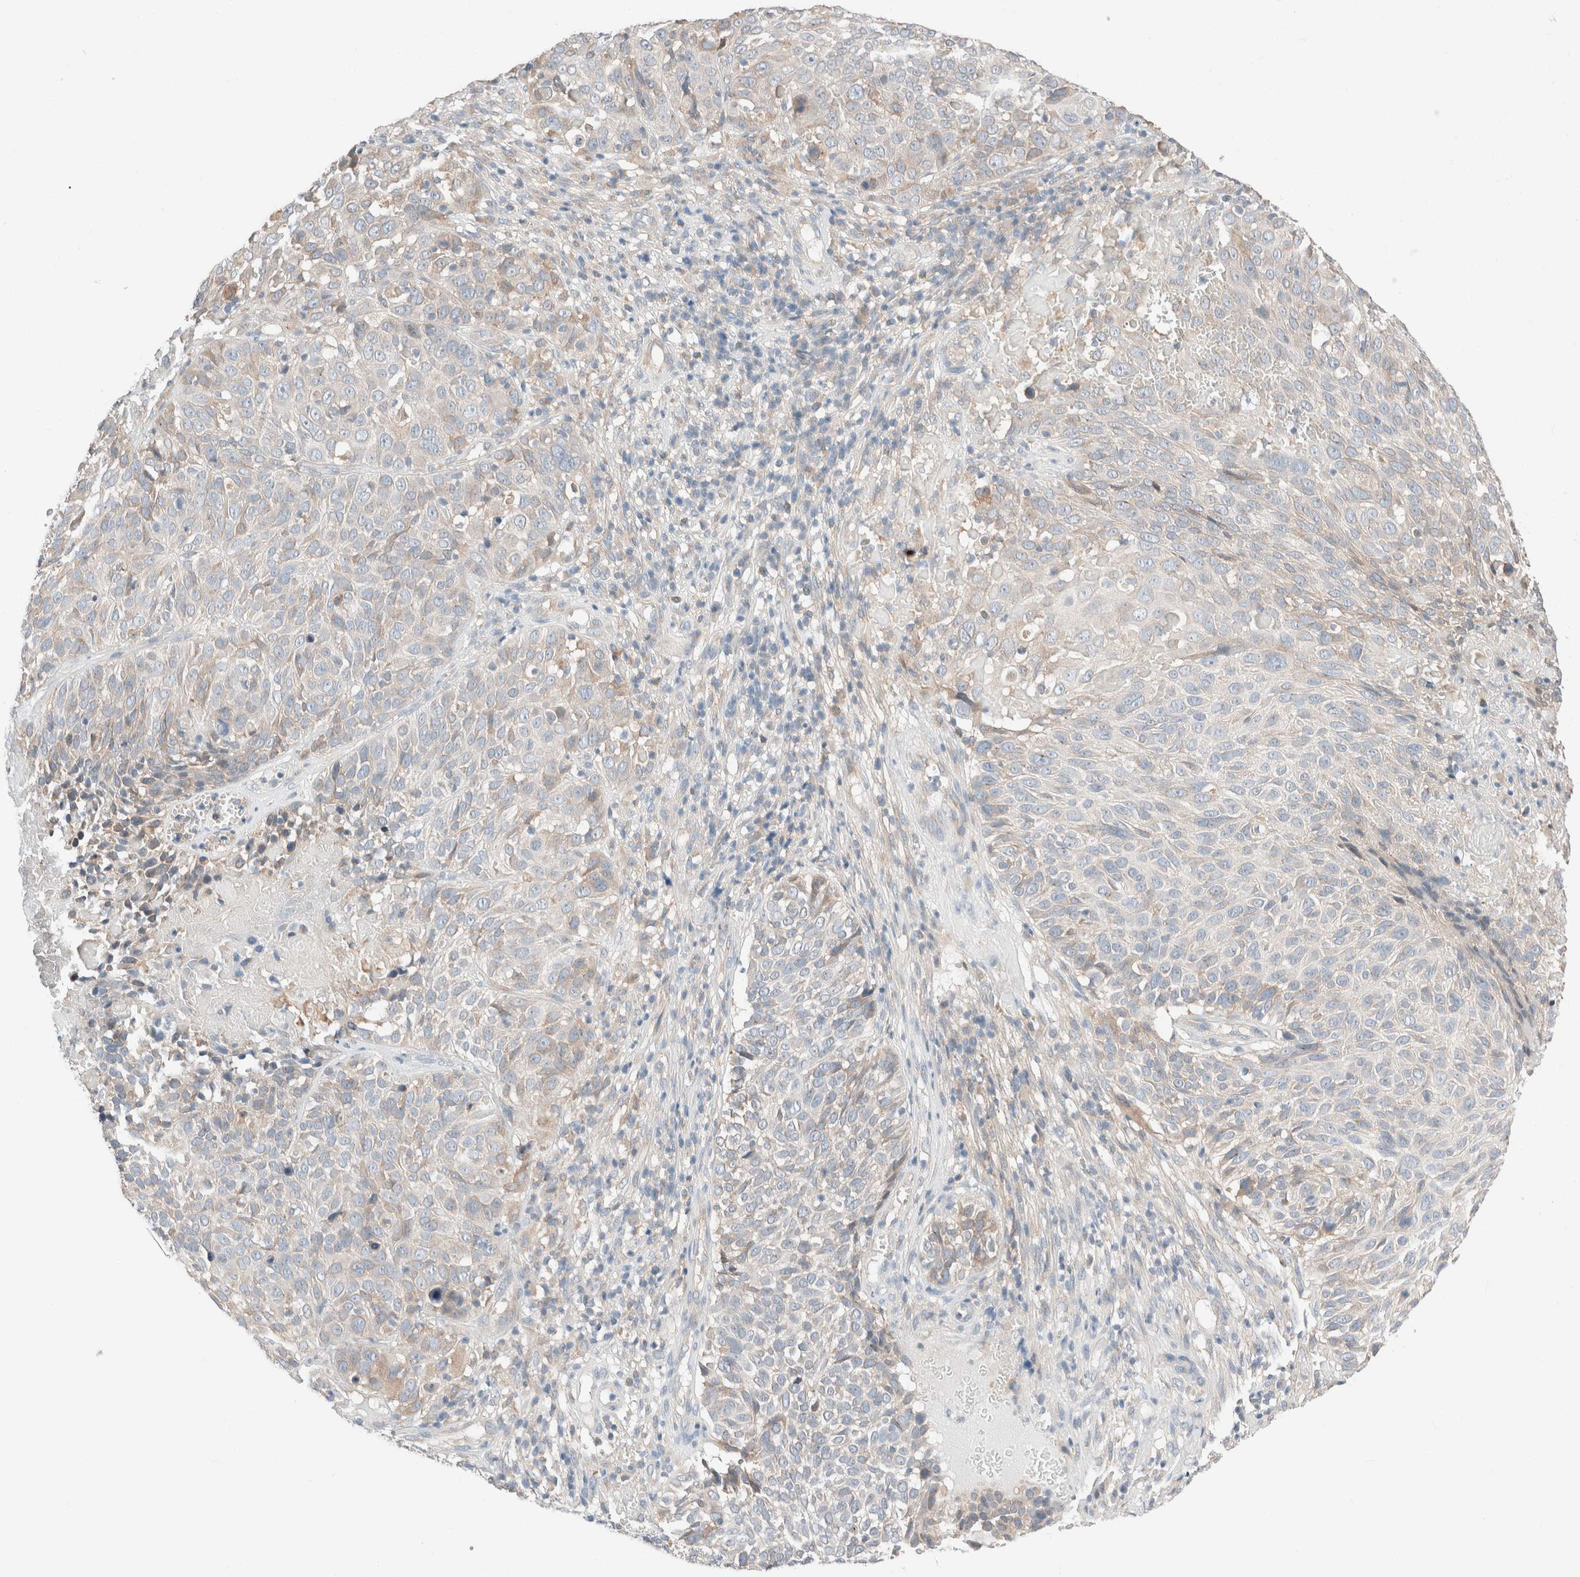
{"staining": {"intensity": "negative", "quantity": "none", "location": "none"}, "tissue": "cervical cancer", "cell_type": "Tumor cells", "image_type": "cancer", "snomed": [{"axis": "morphology", "description": "Squamous cell carcinoma, NOS"}, {"axis": "topography", "description": "Cervix"}], "caption": "Immunohistochemistry of squamous cell carcinoma (cervical) demonstrates no positivity in tumor cells.", "gene": "PCM1", "patient": {"sex": "female", "age": 74}}